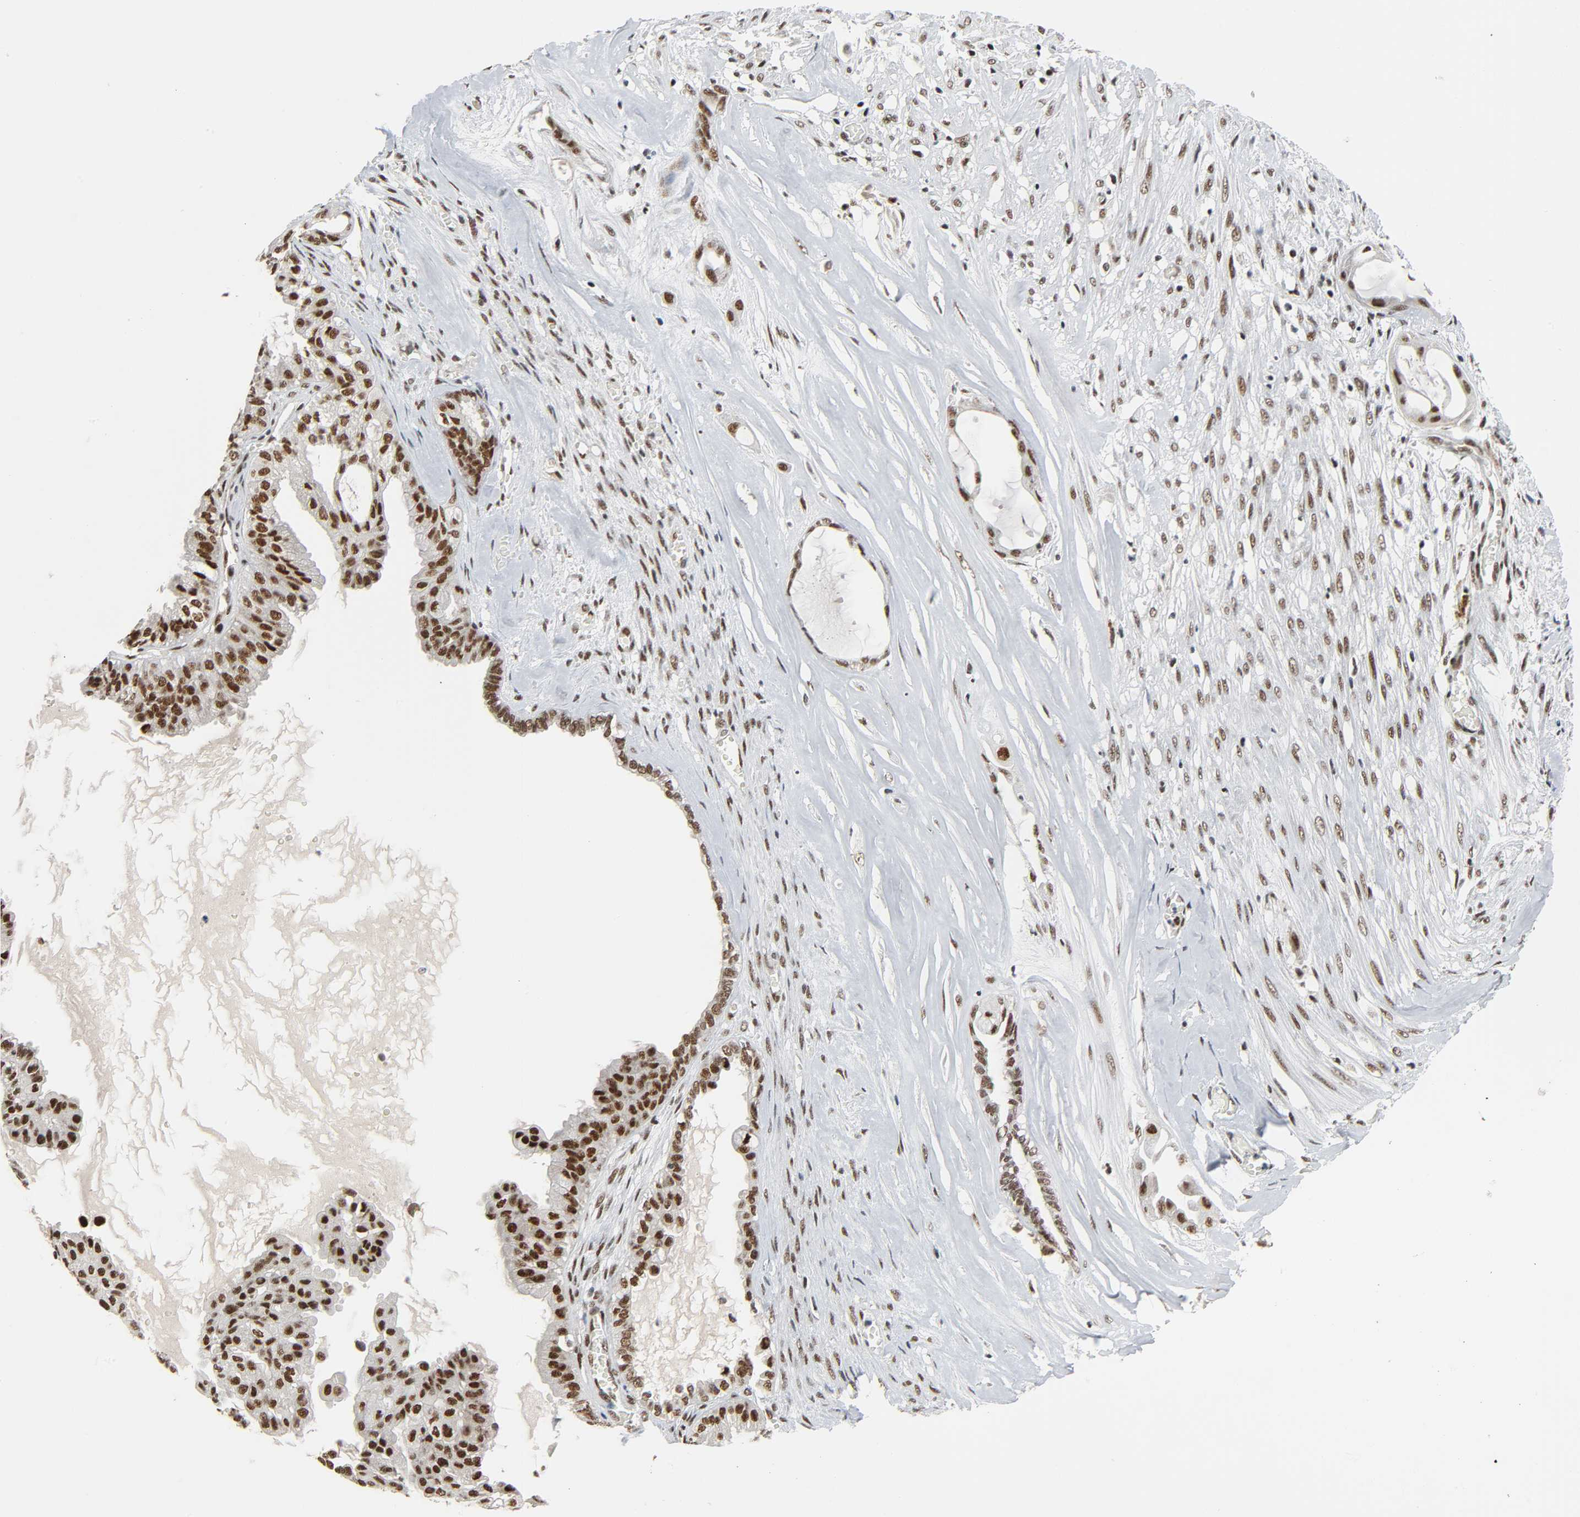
{"staining": {"intensity": "strong", "quantity": ">75%", "location": "nuclear"}, "tissue": "ovarian cancer", "cell_type": "Tumor cells", "image_type": "cancer", "snomed": [{"axis": "morphology", "description": "Carcinoma, NOS"}, {"axis": "morphology", "description": "Carcinoma, endometroid"}, {"axis": "topography", "description": "Ovary"}], "caption": "Ovarian endometroid carcinoma tissue reveals strong nuclear staining in about >75% of tumor cells, visualized by immunohistochemistry.", "gene": "CDK9", "patient": {"sex": "female", "age": 50}}